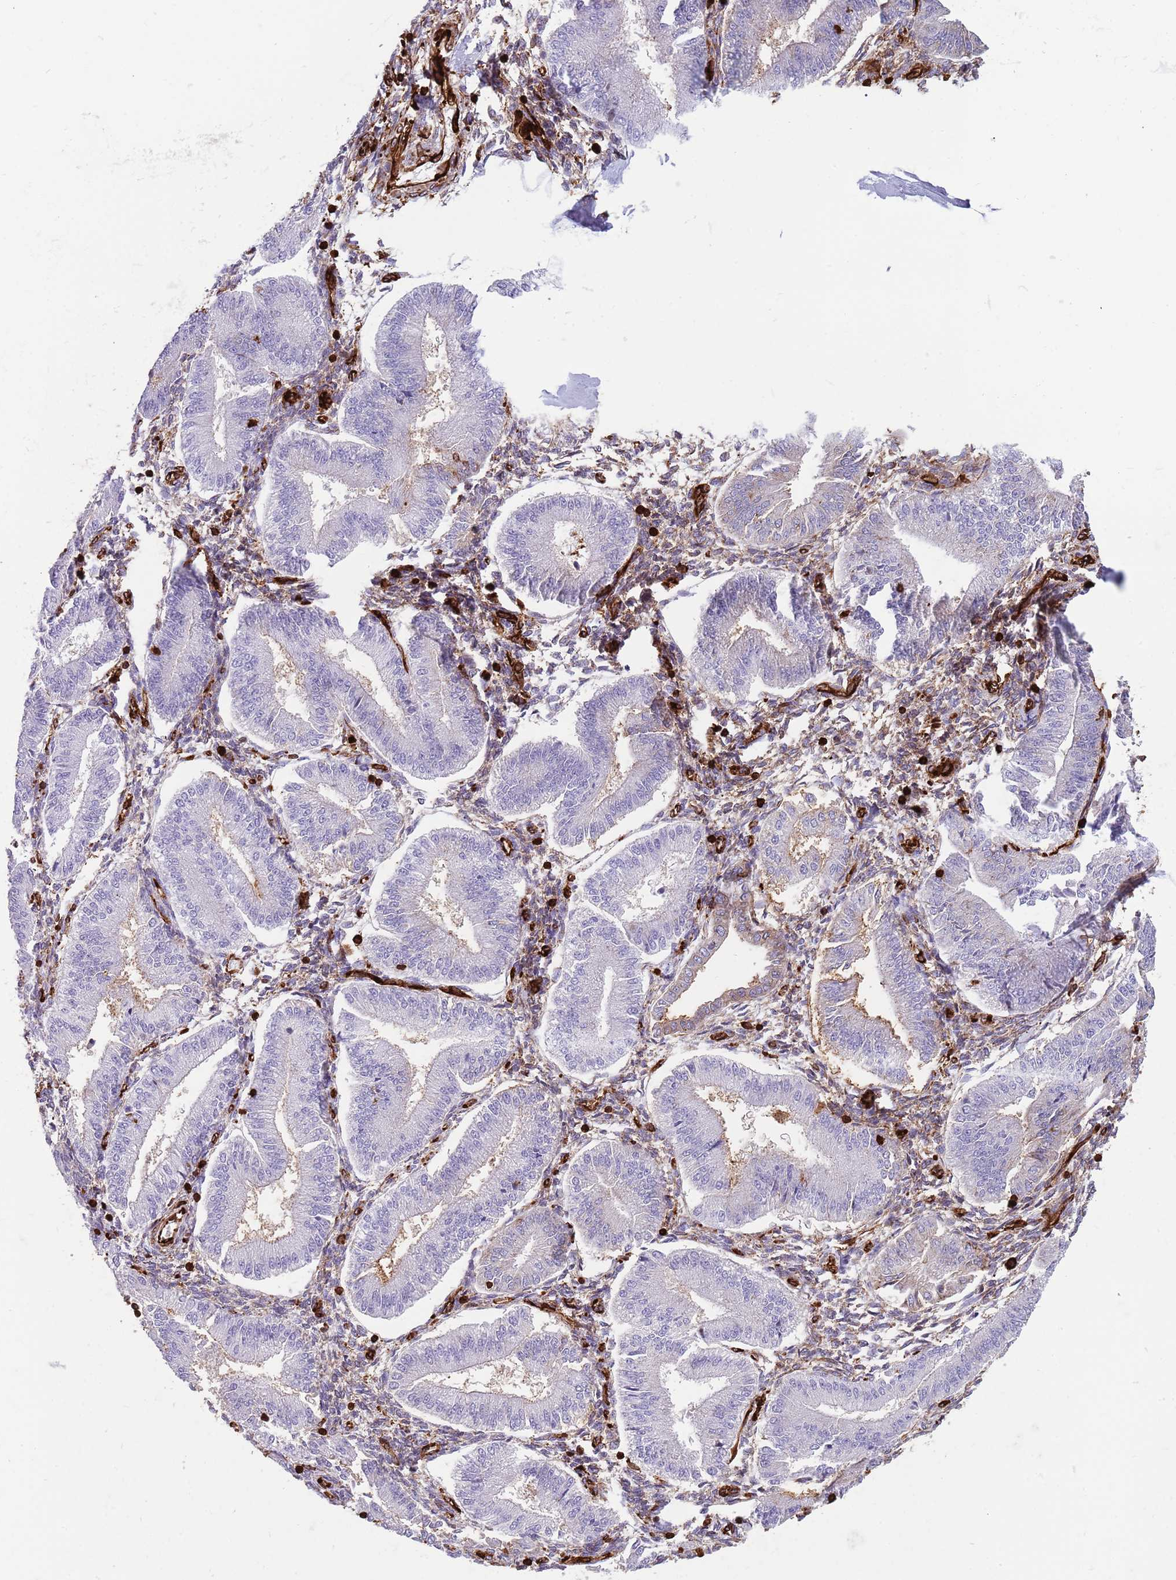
{"staining": {"intensity": "strong", "quantity": "<25%", "location": "cytoplasmic/membranous"}, "tissue": "endometrium", "cell_type": "Cells in endometrial stroma", "image_type": "normal", "snomed": [{"axis": "morphology", "description": "Normal tissue, NOS"}, {"axis": "topography", "description": "Endometrium"}], "caption": "Brown immunohistochemical staining in unremarkable human endometrium shows strong cytoplasmic/membranous expression in approximately <25% of cells in endometrial stroma.", "gene": "KBTBD6", "patient": {"sex": "female", "age": 39}}